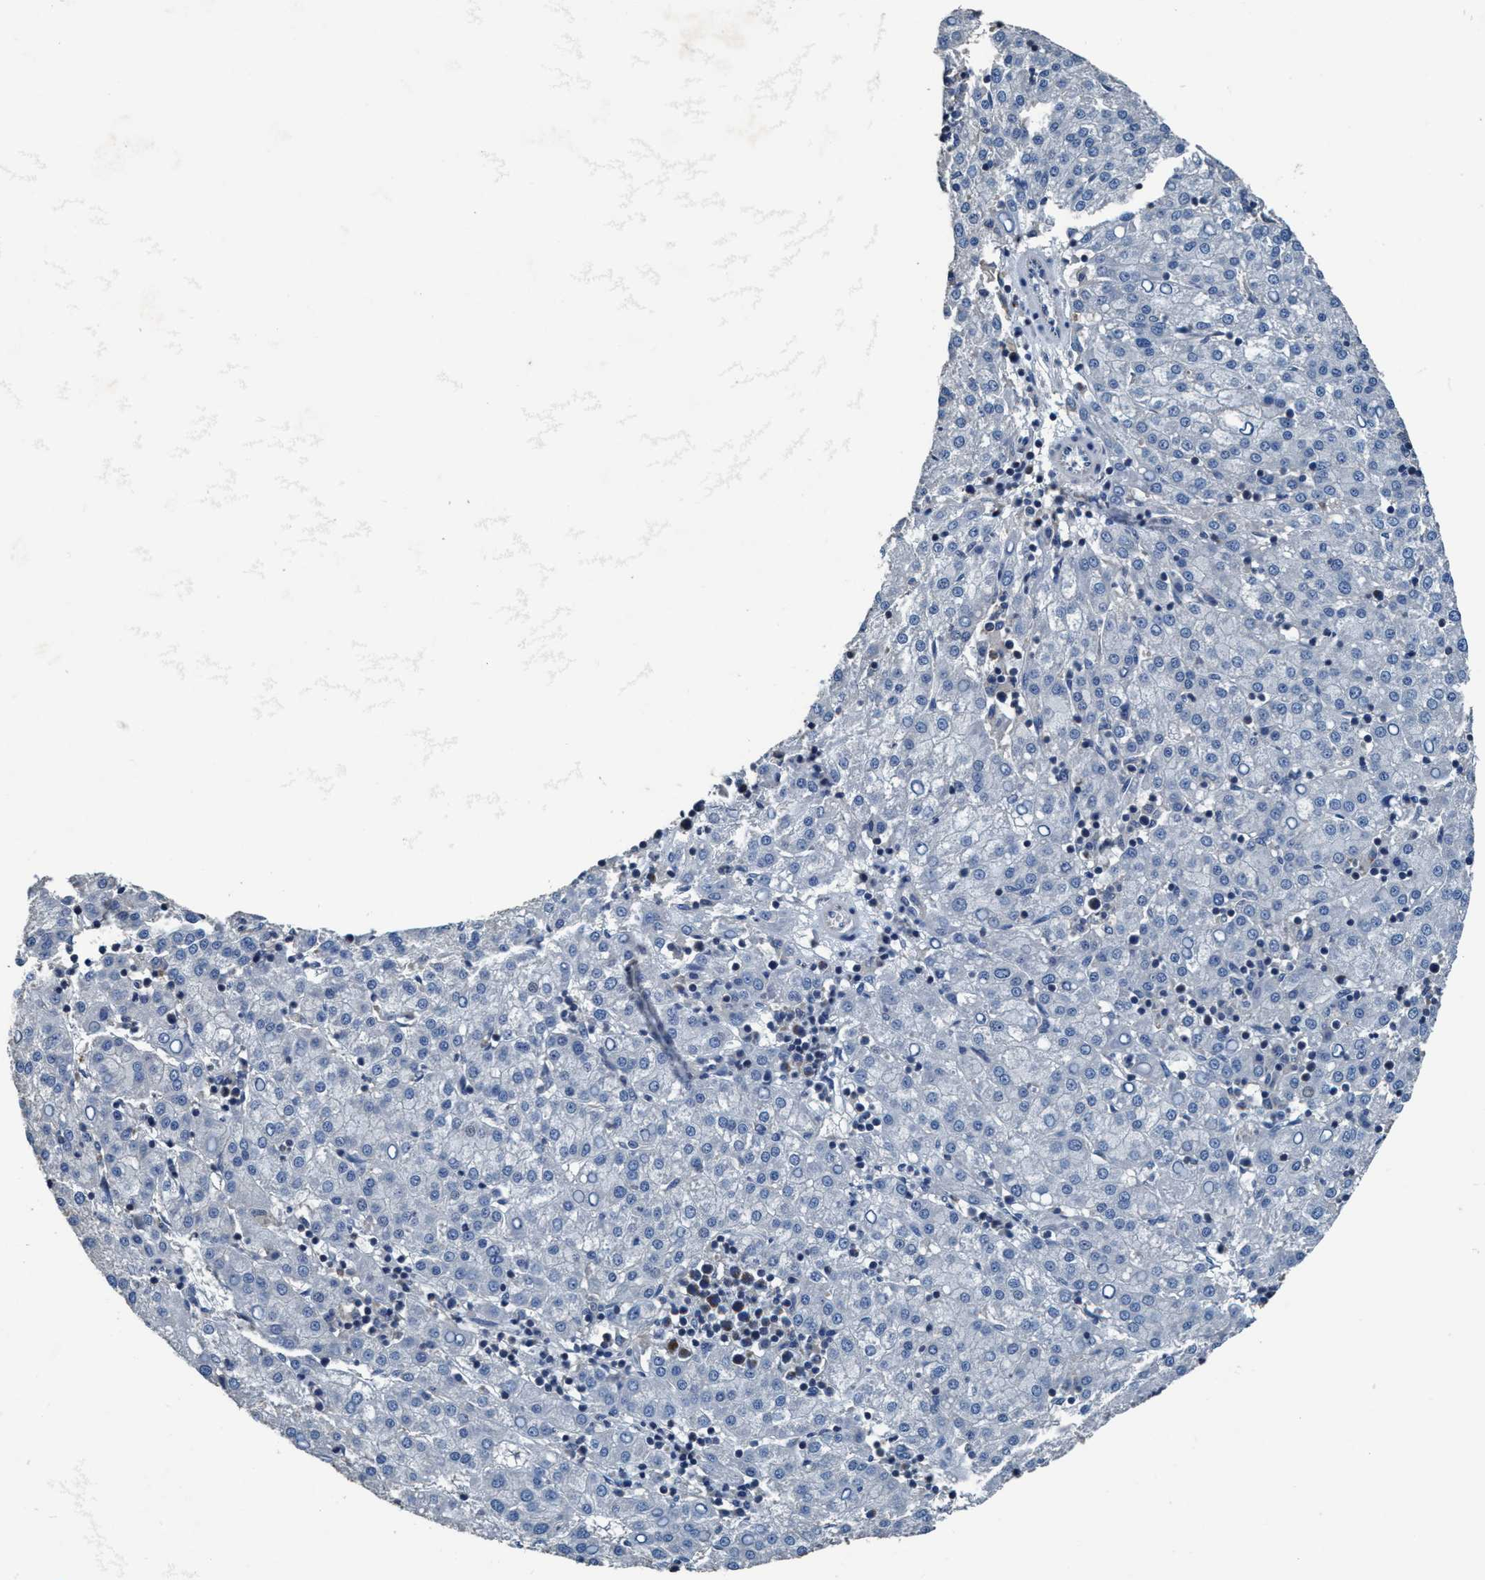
{"staining": {"intensity": "negative", "quantity": "none", "location": "none"}, "tissue": "liver cancer", "cell_type": "Tumor cells", "image_type": "cancer", "snomed": [{"axis": "morphology", "description": "Carcinoma, Hepatocellular, NOS"}, {"axis": "topography", "description": "Liver"}], "caption": "Liver cancer was stained to show a protein in brown. There is no significant staining in tumor cells.", "gene": "ANKFN1", "patient": {"sex": "female", "age": 58}}